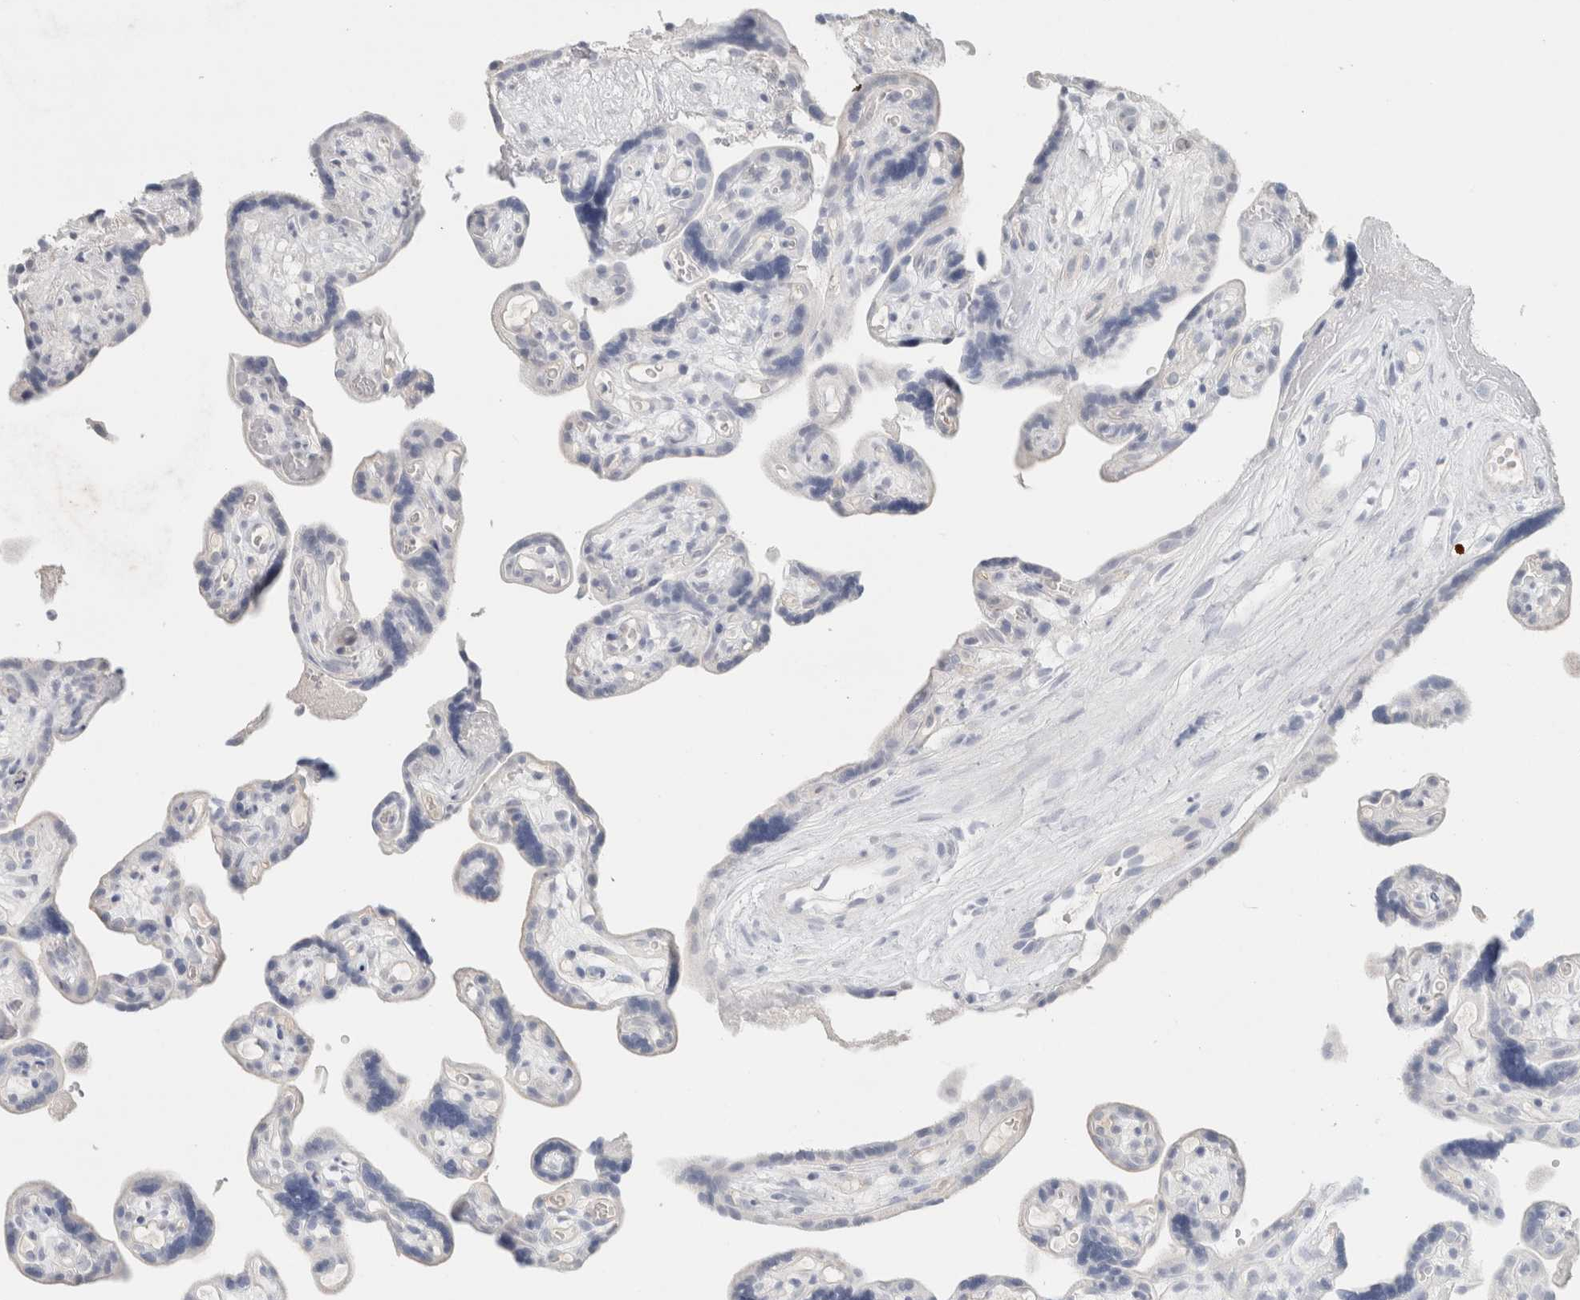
{"staining": {"intensity": "negative", "quantity": "none", "location": "none"}, "tissue": "placenta", "cell_type": "Decidual cells", "image_type": "normal", "snomed": [{"axis": "morphology", "description": "Normal tissue, NOS"}, {"axis": "topography", "description": "Placenta"}], "caption": "Immunohistochemistry of normal human placenta reveals no expression in decidual cells.", "gene": "IL6", "patient": {"sex": "female", "age": 30}}